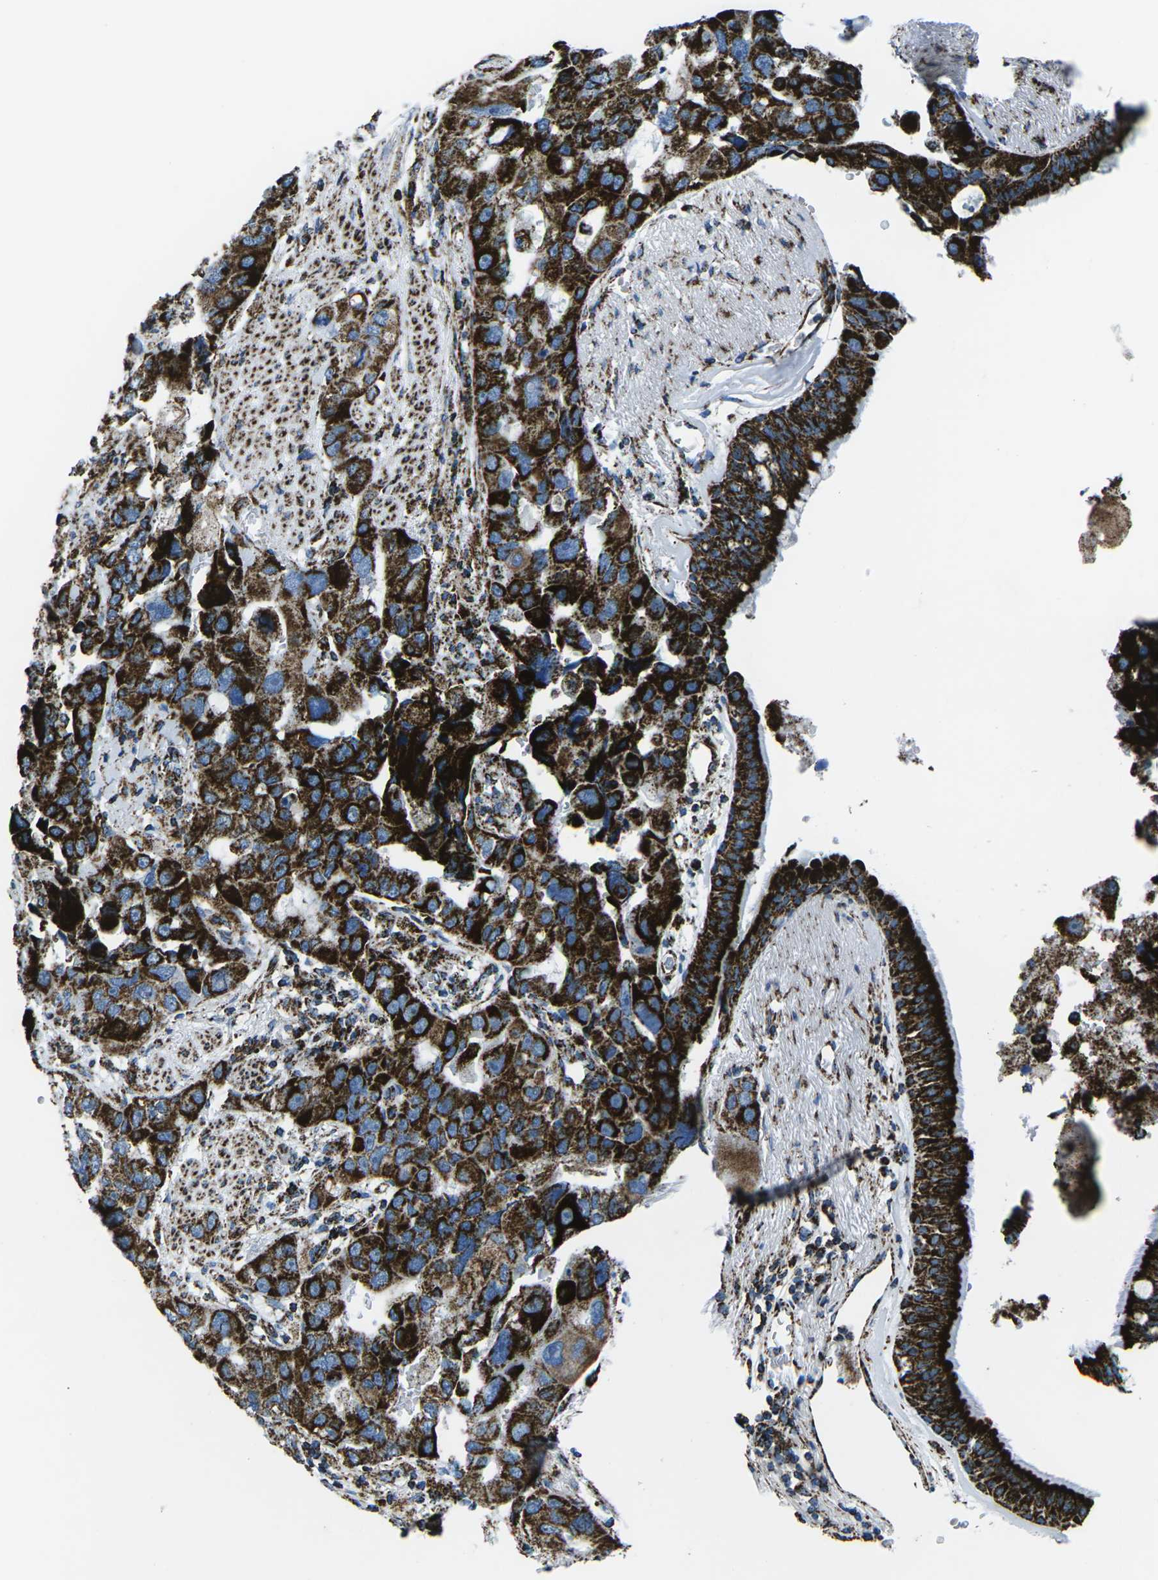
{"staining": {"intensity": "strong", "quantity": ">75%", "location": "cytoplasmic/membranous"}, "tissue": "bronchus", "cell_type": "Respiratory epithelial cells", "image_type": "normal", "snomed": [{"axis": "morphology", "description": "Normal tissue, NOS"}, {"axis": "morphology", "description": "Adenocarcinoma, NOS"}, {"axis": "morphology", "description": "Adenocarcinoma, metastatic, NOS"}, {"axis": "topography", "description": "Lymph node"}, {"axis": "topography", "description": "Bronchus"}, {"axis": "topography", "description": "Lung"}], "caption": "This is a histology image of immunohistochemistry (IHC) staining of benign bronchus, which shows strong staining in the cytoplasmic/membranous of respiratory epithelial cells.", "gene": "MT", "patient": {"sex": "female", "age": 54}}